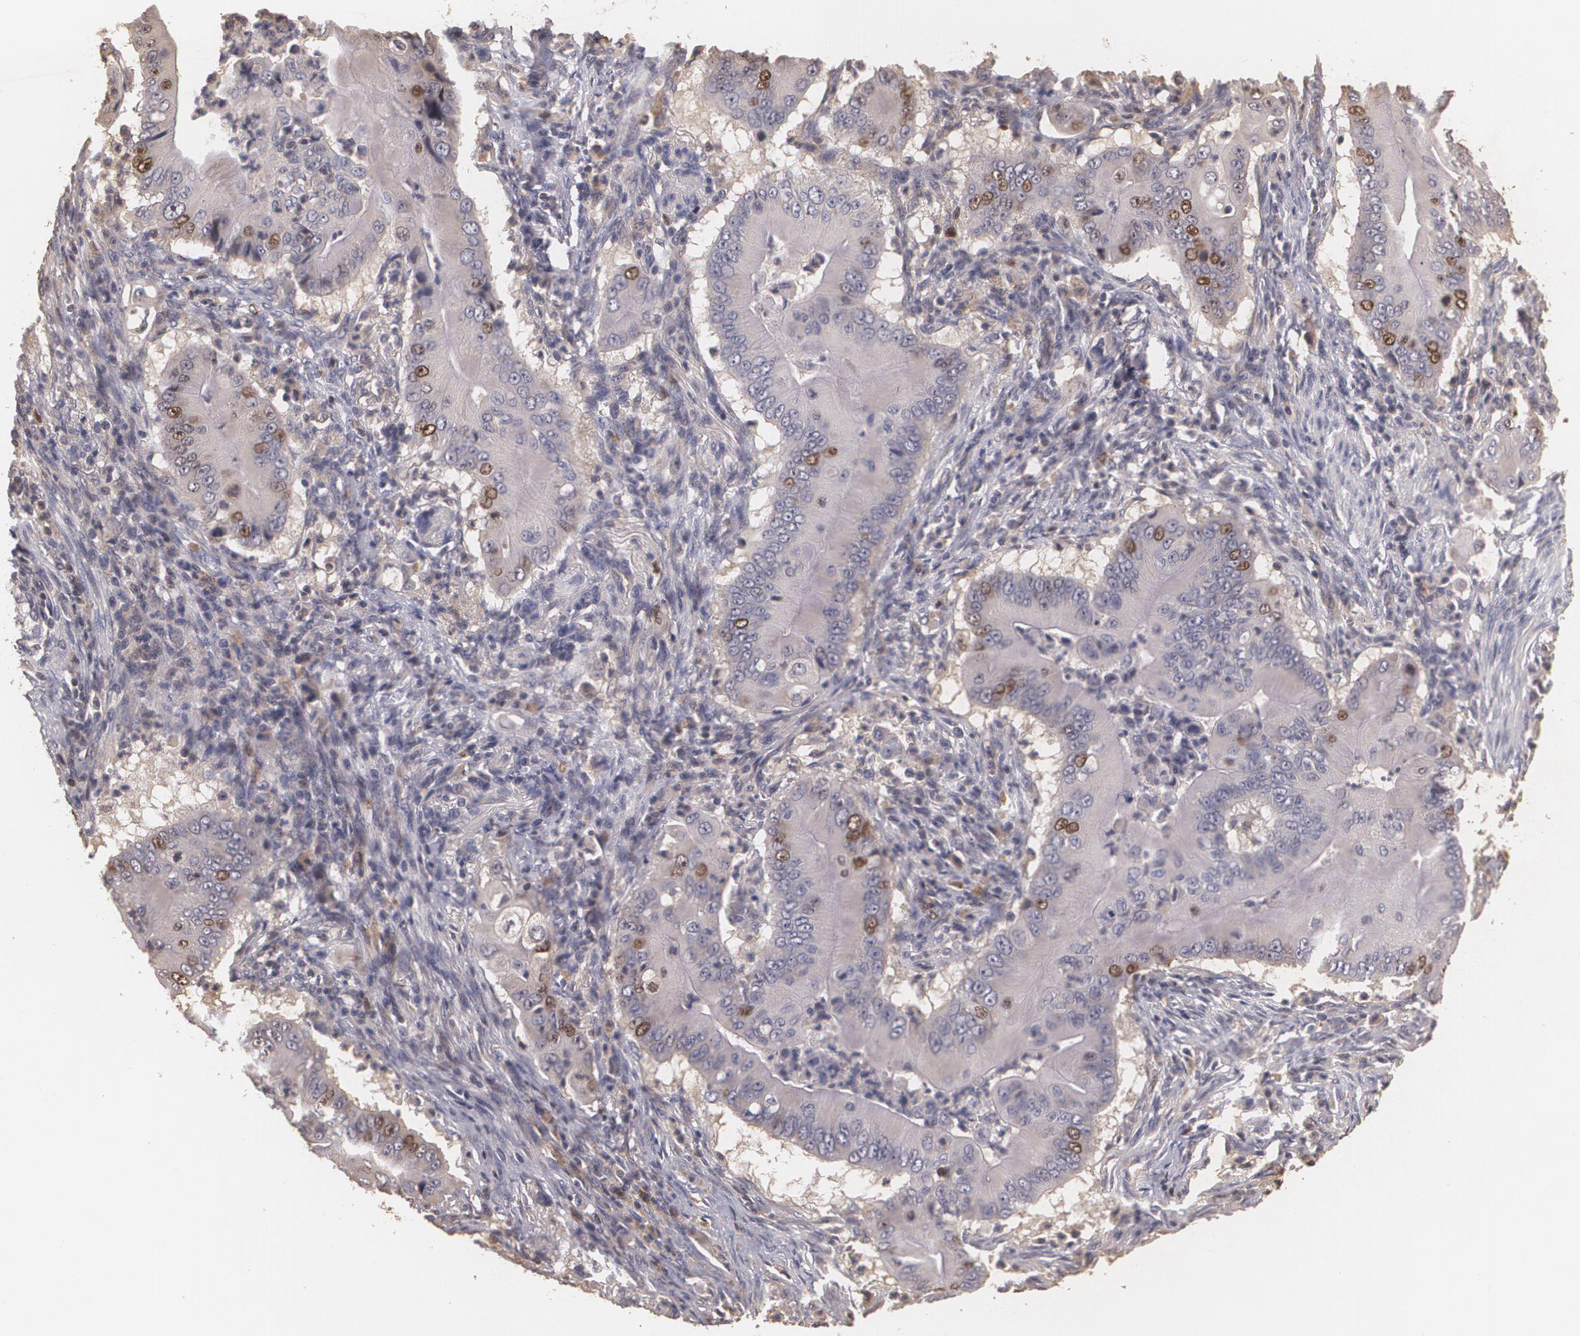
{"staining": {"intensity": "moderate", "quantity": "<25%", "location": "nuclear"}, "tissue": "pancreatic cancer", "cell_type": "Tumor cells", "image_type": "cancer", "snomed": [{"axis": "morphology", "description": "Adenocarcinoma, NOS"}, {"axis": "topography", "description": "Pancreas"}], "caption": "Immunohistochemistry (IHC) (DAB (3,3'-diaminobenzidine)) staining of human pancreatic cancer (adenocarcinoma) exhibits moderate nuclear protein positivity in about <25% of tumor cells. Using DAB (3,3'-diaminobenzidine) (brown) and hematoxylin (blue) stains, captured at high magnification using brightfield microscopy.", "gene": "BRCA1", "patient": {"sex": "male", "age": 62}}